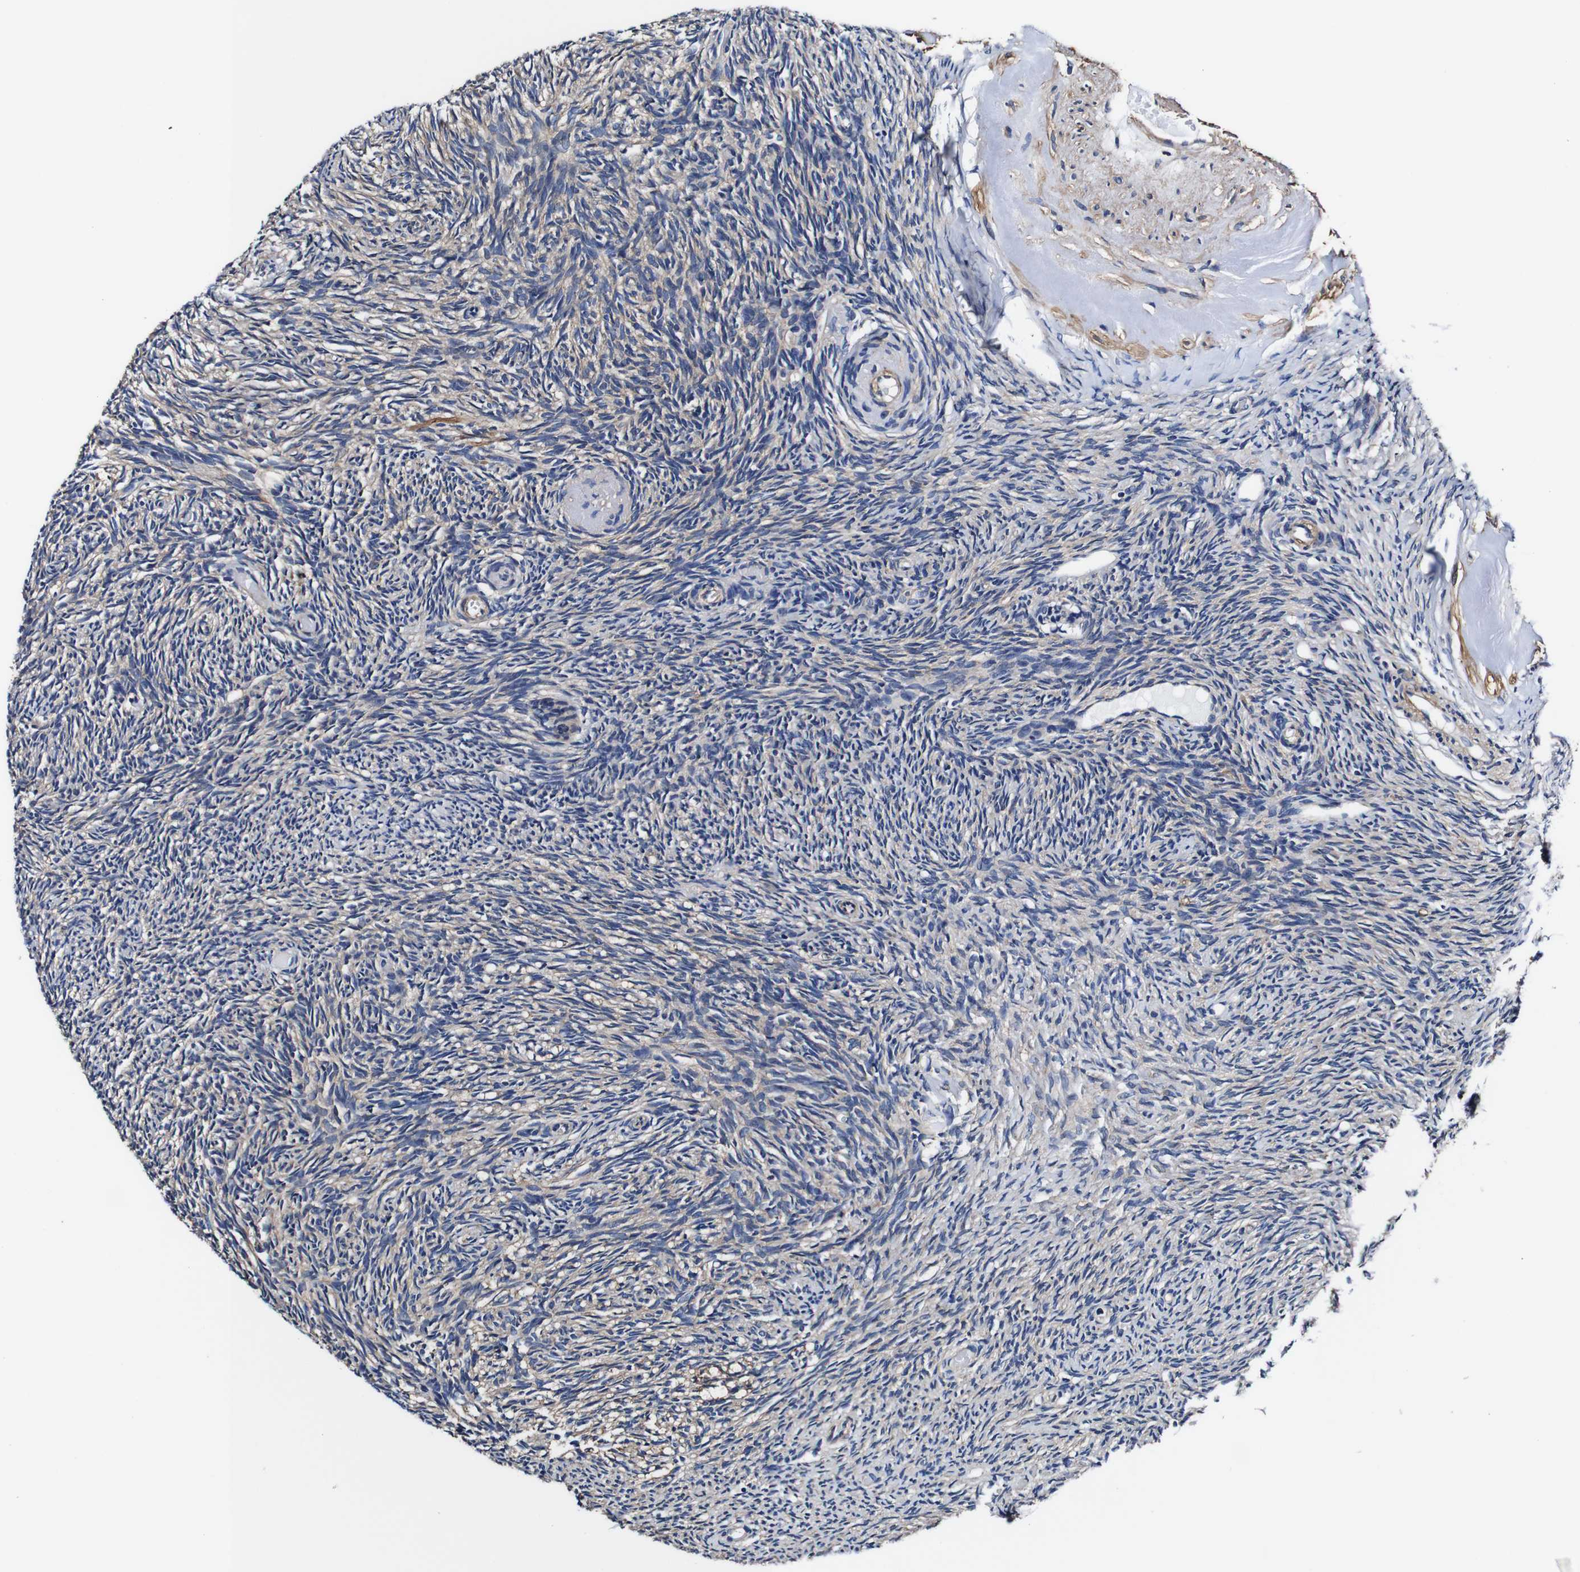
{"staining": {"intensity": "weak", "quantity": "<25%", "location": "cytoplasmic/membranous"}, "tissue": "ovary", "cell_type": "Ovarian stroma cells", "image_type": "normal", "snomed": [{"axis": "morphology", "description": "Normal tissue, NOS"}, {"axis": "topography", "description": "Ovary"}], "caption": "This is an IHC micrograph of benign ovary. There is no expression in ovarian stroma cells.", "gene": "PDCD6IP", "patient": {"sex": "female", "age": 60}}